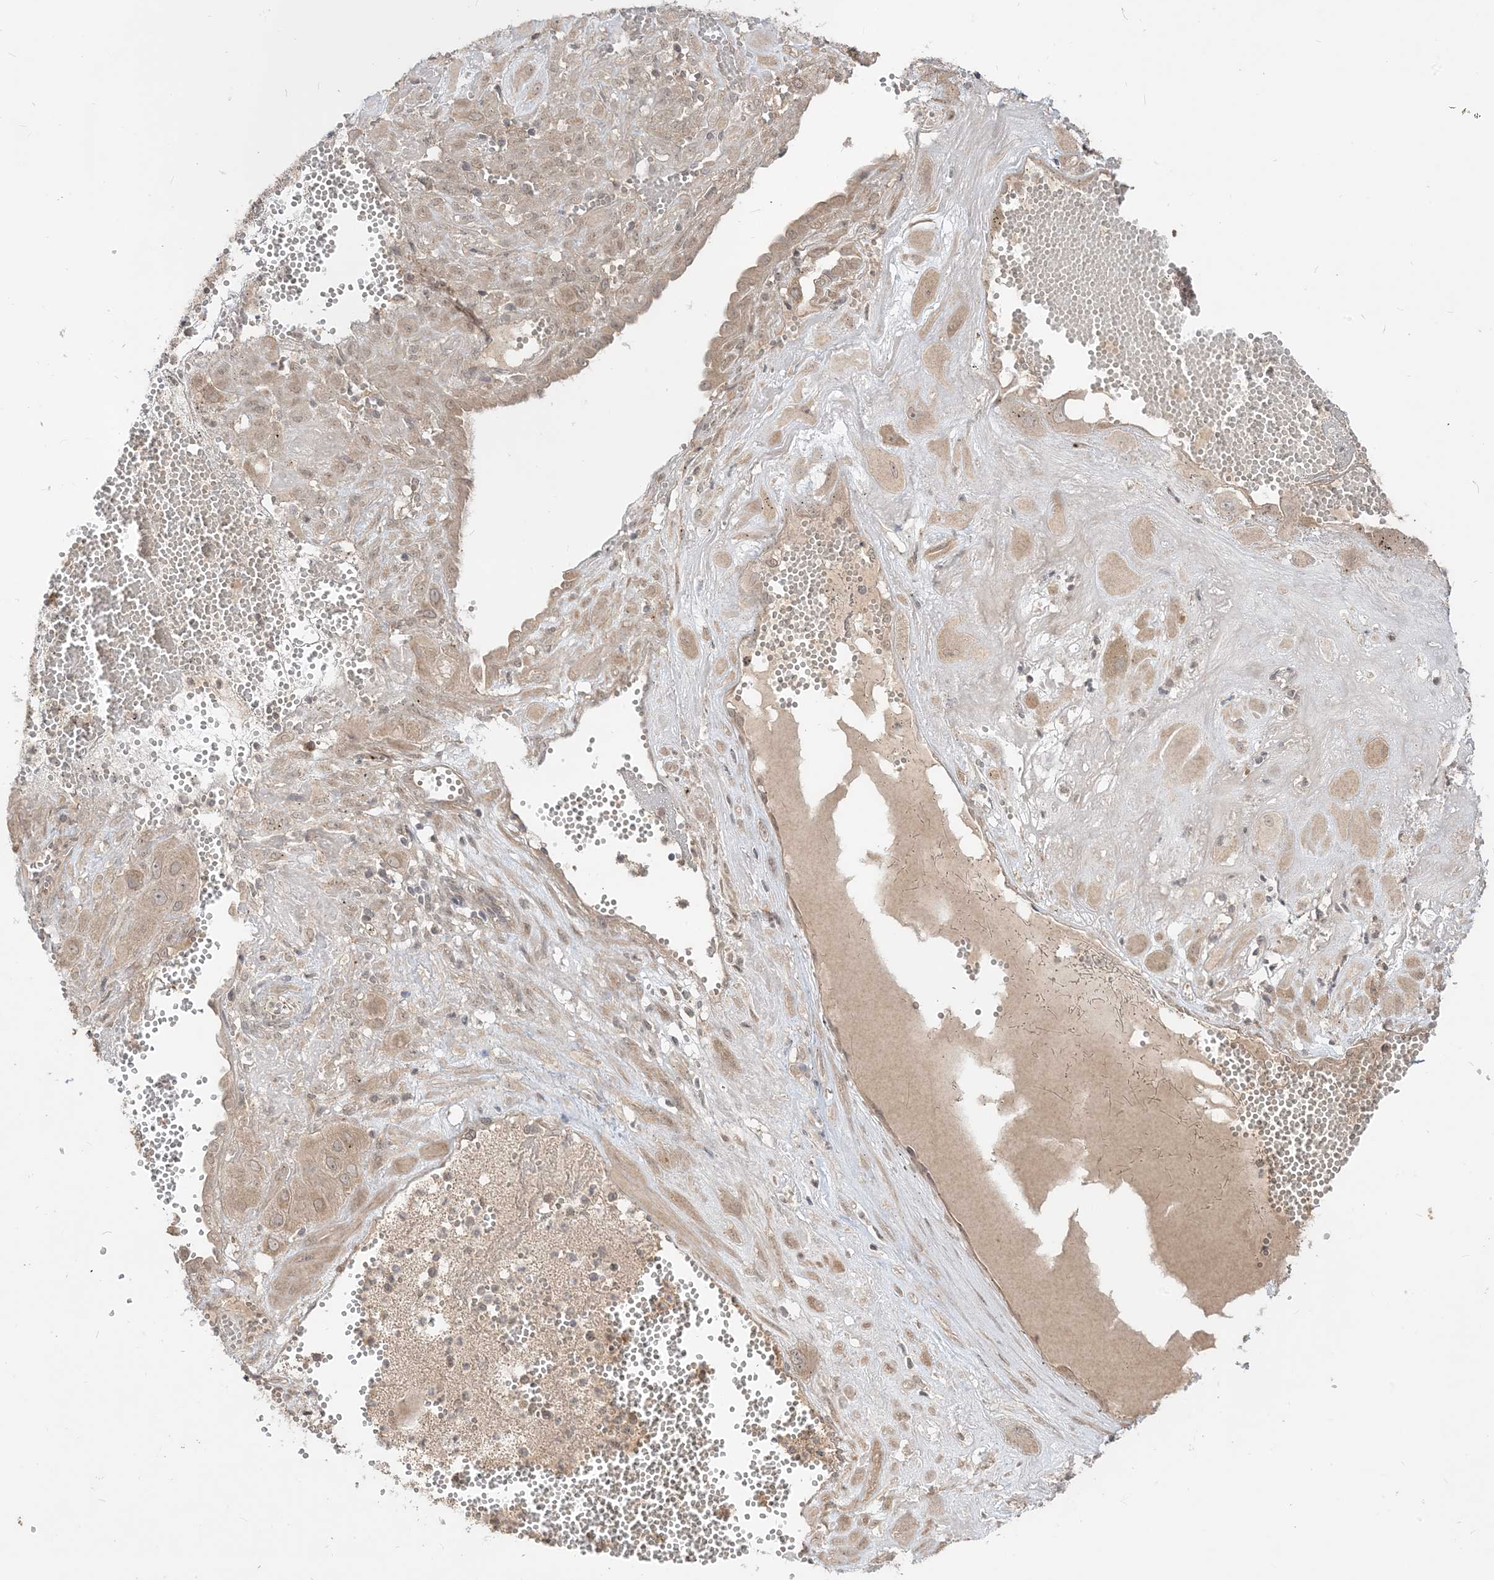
{"staining": {"intensity": "weak", "quantity": "25%-75%", "location": "cytoplasmic/membranous,nuclear"}, "tissue": "cervical cancer", "cell_type": "Tumor cells", "image_type": "cancer", "snomed": [{"axis": "morphology", "description": "Squamous cell carcinoma, NOS"}, {"axis": "topography", "description": "Cervix"}], "caption": "Tumor cells display weak cytoplasmic/membranous and nuclear staining in approximately 25%-75% of cells in squamous cell carcinoma (cervical).", "gene": "TBCC", "patient": {"sex": "female", "age": 34}}